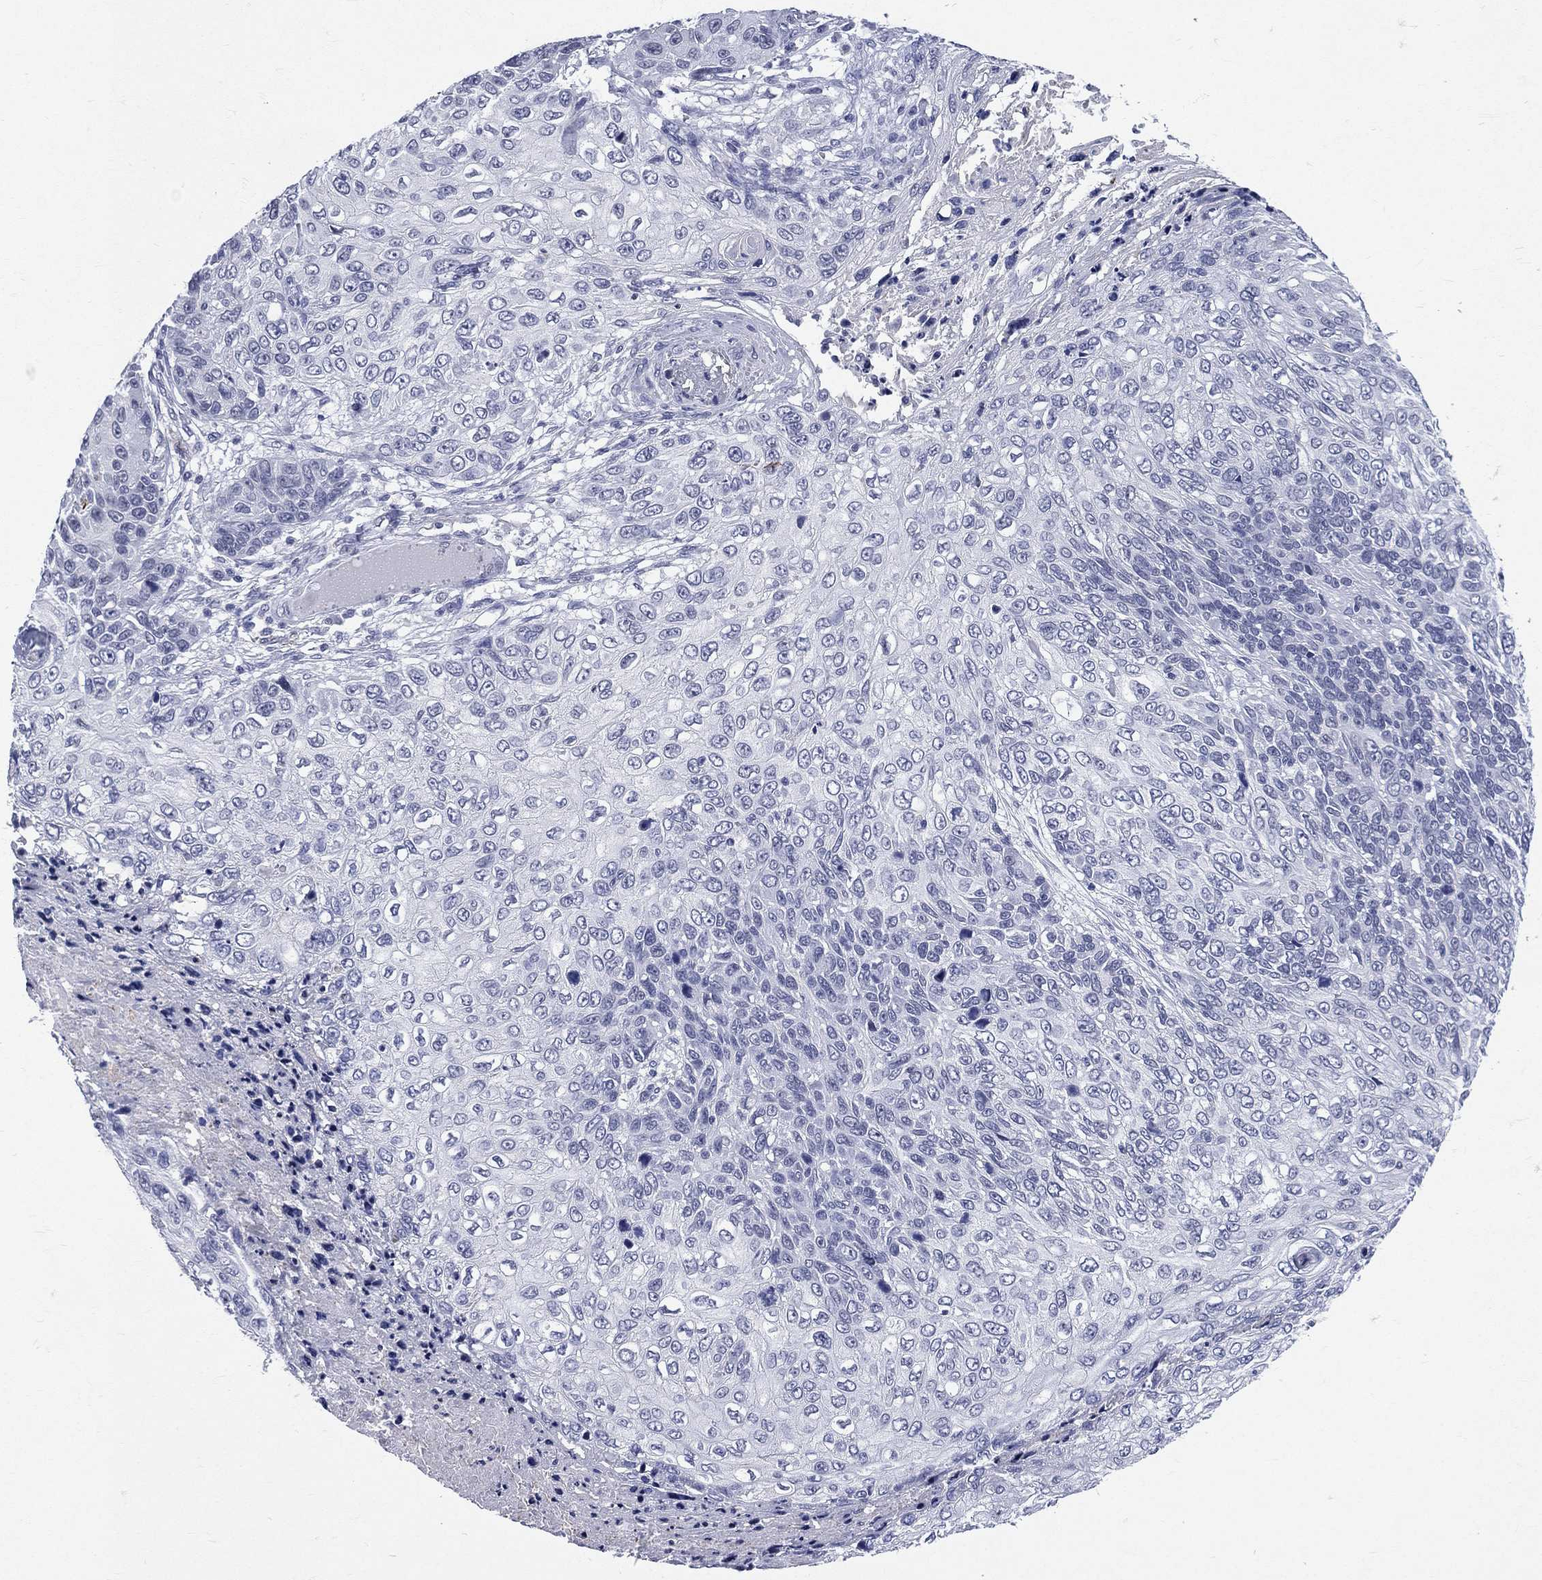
{"staining": {"intensity": "negative", "quantity": "none", "location": "none"}, "tissue": "skin cancer", "cell_type": "Tumor cells", "image_type": "cancer", "snomed": [{"axis": "morphology", "description": "Squamous cell carcinoma, NOS"}, {"axis": "topography", "description": "Skin"}], "caption": "High power microscopy micrograph of an IHC photomicrograph of skin cancer, revealing no significant expression in tumor cells. Nuclei are stained in blue.", "gene": "MLLT10", "patient": {"sex": "male", "age": 92}}